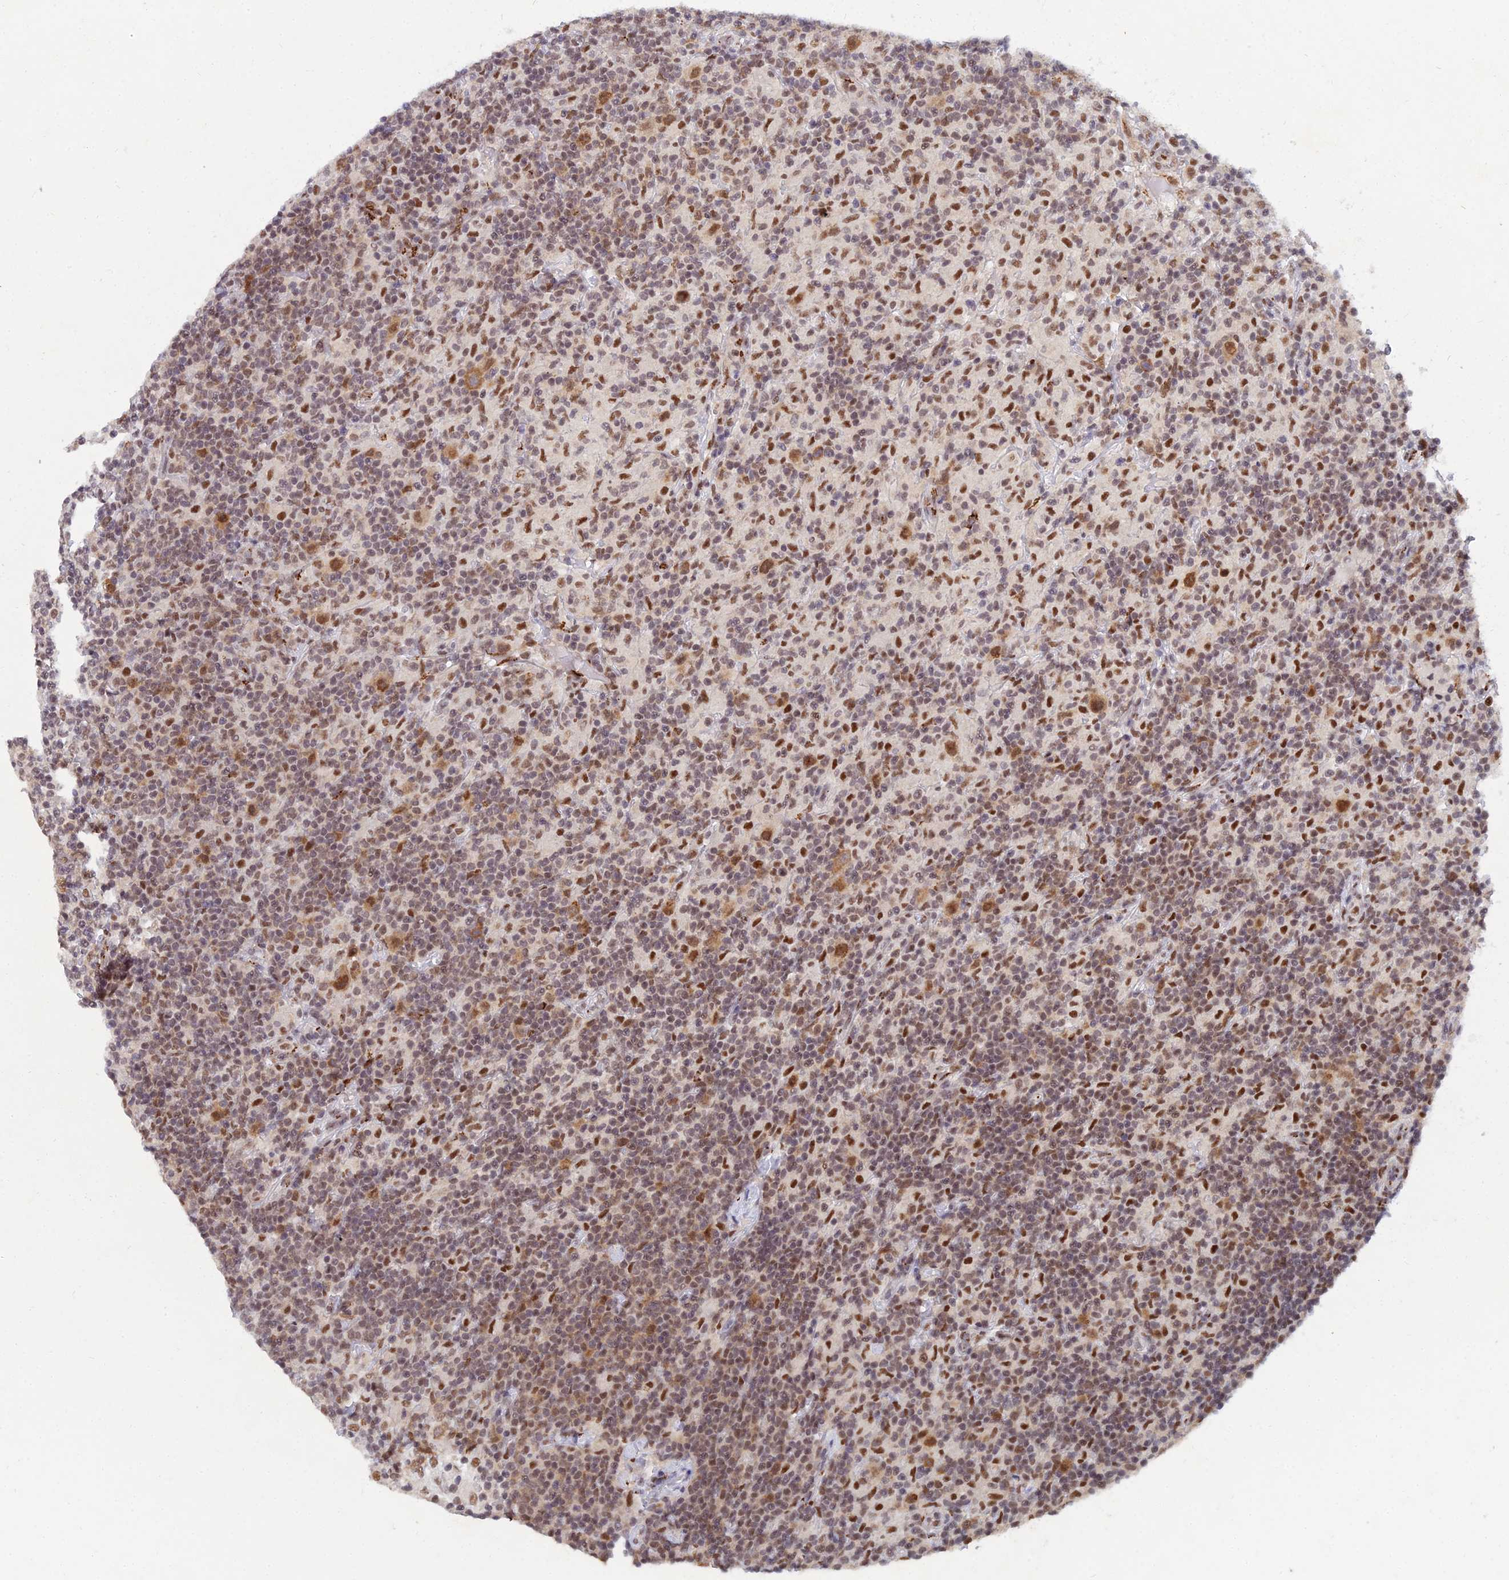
{"staining": {"intensity": "strong", "quantity": "25%-75%", "location": "cytoplasmic/membranous,nuclear"}, "tissue": "lymphoma", "cell_type": "Tumor cells", "image_type": "cancer", "snomed": [{"axis": "morphology", "description": "Hodgkin's disease, NOS"}, {"axis": "topography", "description": "Lymph node"}], "caption": "Strong cytoplasmic/membranous and nuclear expression is appreciated in about 25%-75% of tumor cells in Hodgkin's disease. (IHC, brightfield microscopy, high magnification).", "gene": "THOC3", "patient": {"sex": "male", "age": 70}}